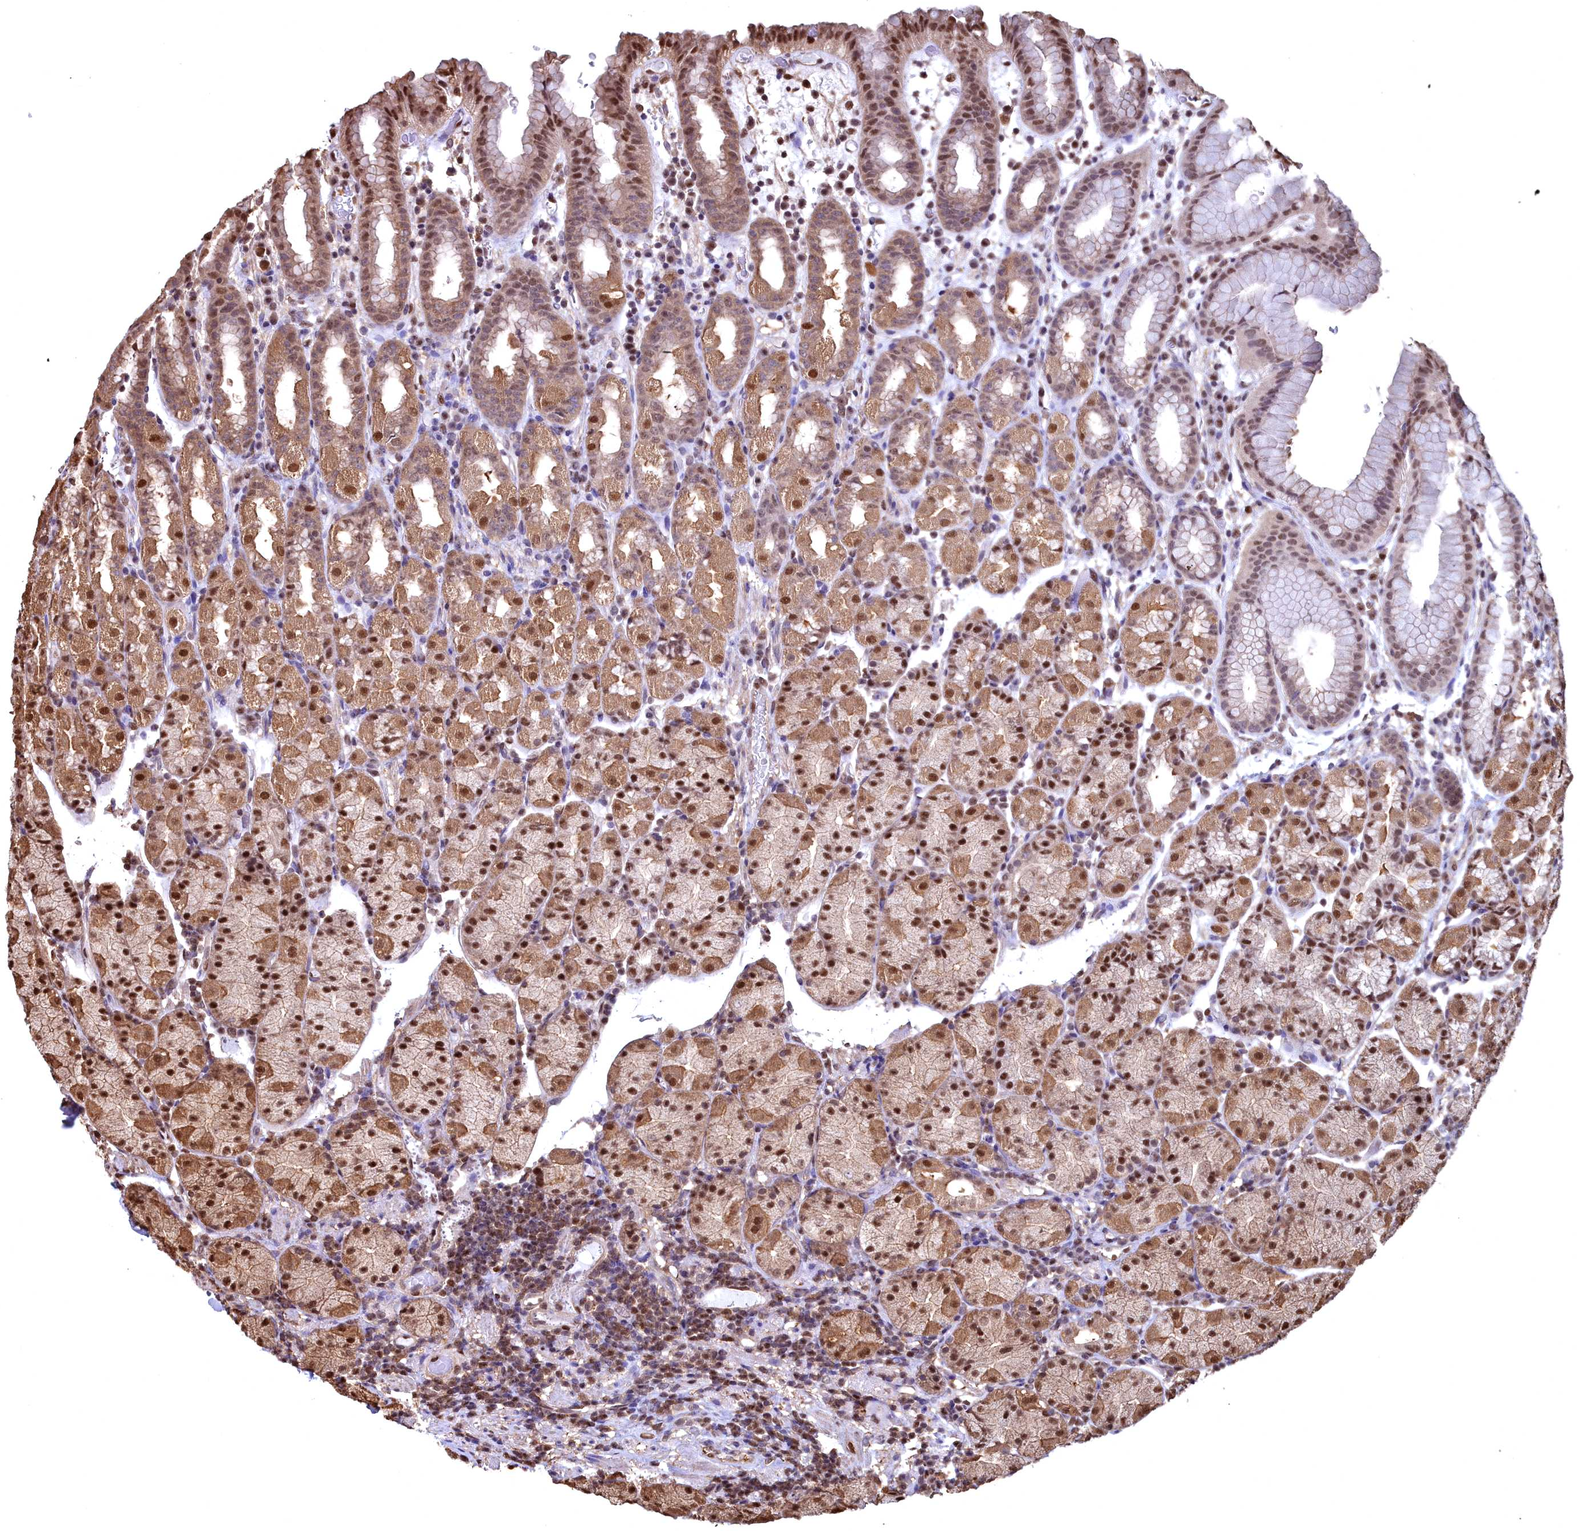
{"staining": {"intensity": "strong", "quantity": ">75%", "location": "cytoplasmic/membranous,nuclear"}, "tissue": "stomach", "cell_type": "Glandular cells", "image_type": "normal", "snomed": [{"axis": "morphology", "description": "Normal tissue, NOS"}, {"axis": "topography", "description": "Stomach, upper"}, {"axis": "topography", "description": "Stomach, lower"}, {"axis": "topography", "description": "Small intestine"}], "caption": "The immunohistochemical stain highlights strong cytoplasmic/membranous,nuclear positivity in glandular cells of unremarkable stomach. The protein of interest is shown in brown color, while the nuclei are stained blue.", "gene": "GAPDH", "patient": {"sex": "male", "age": 68}}